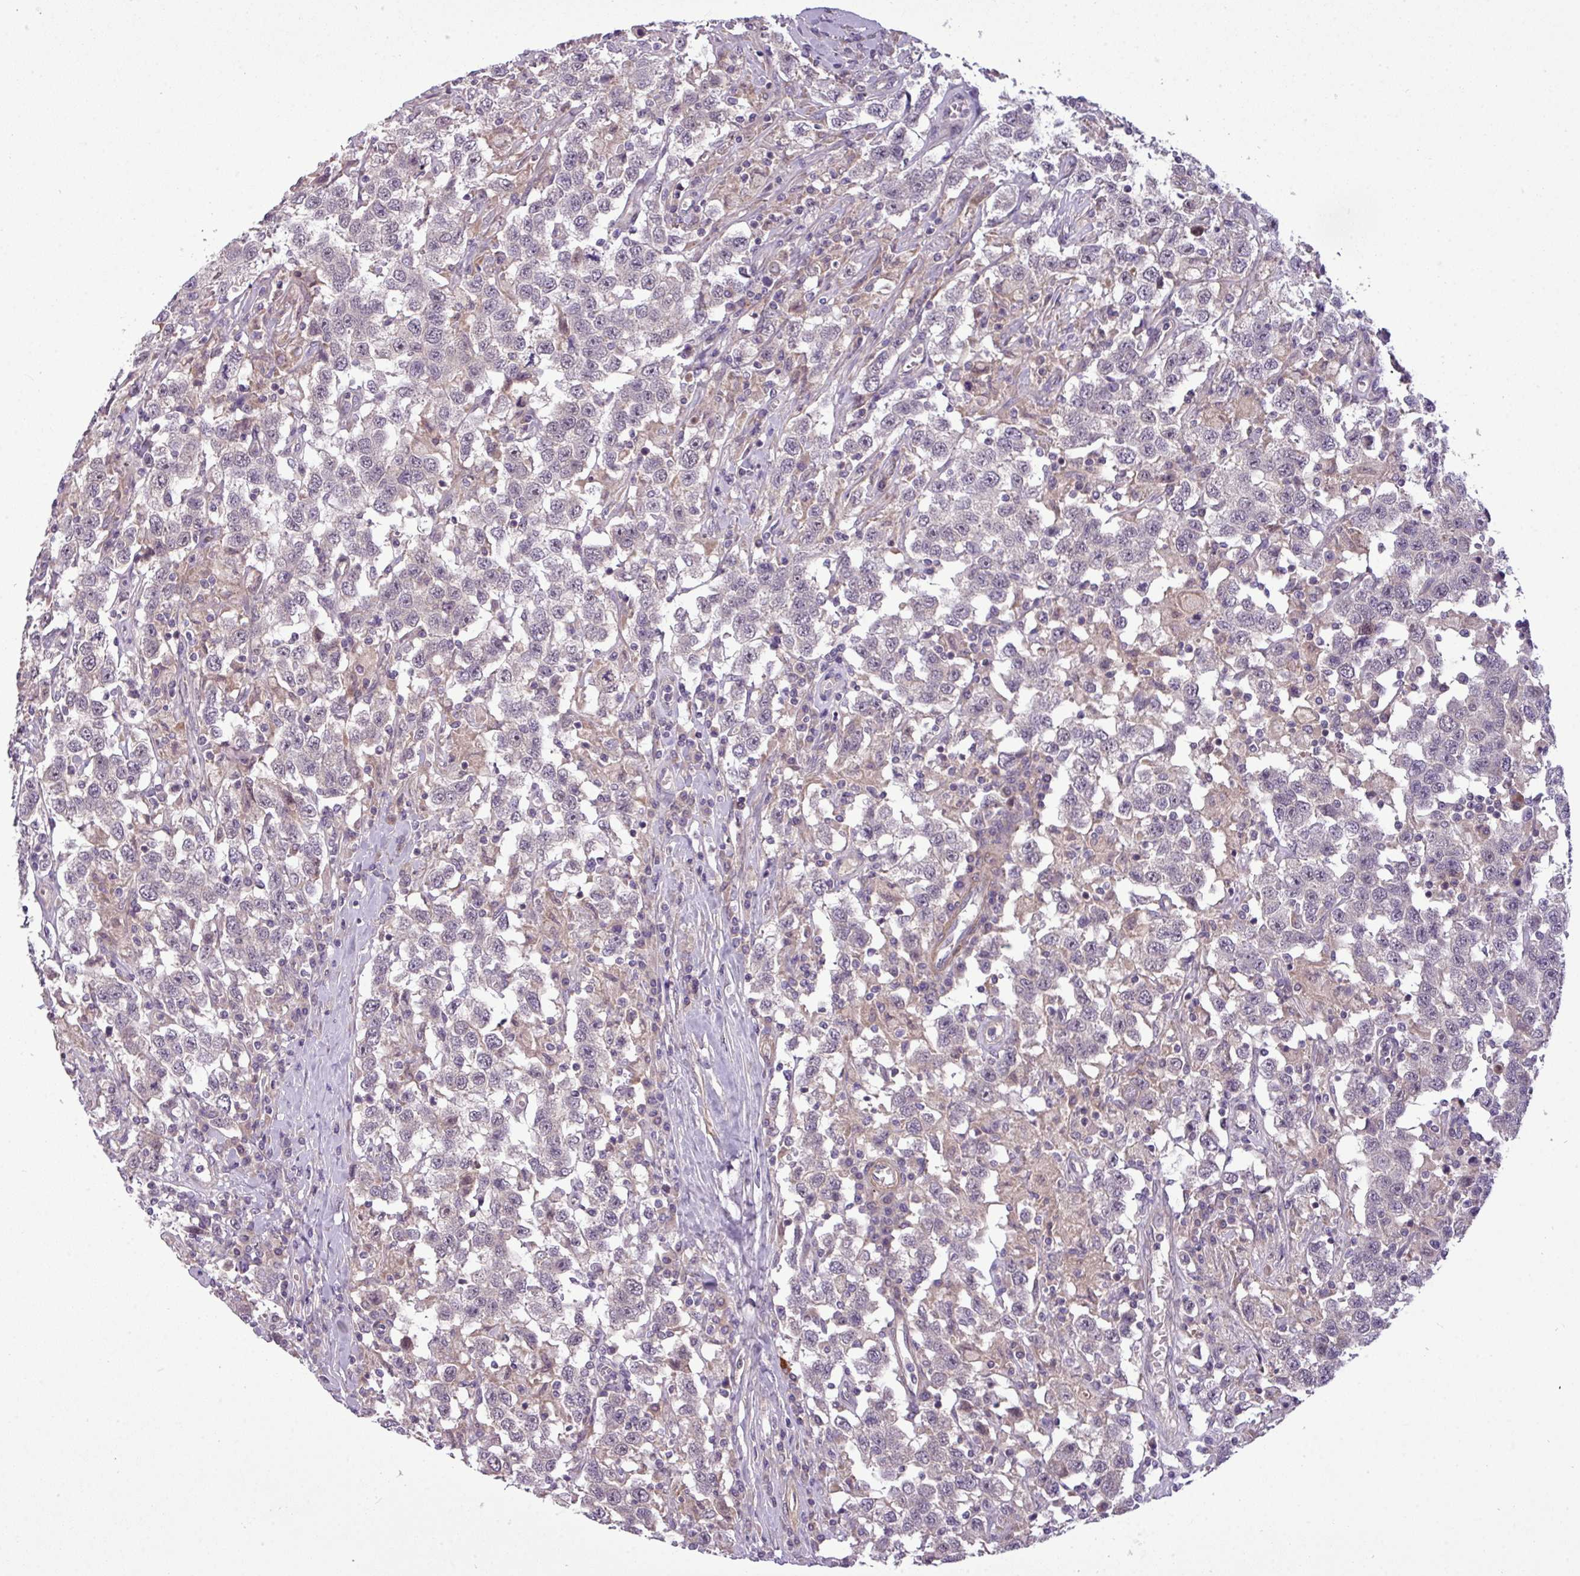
{"staining": {"intensity": "negative", "quantity": "none", "location": "none"}, "tissue": "testis cancer", "cell_type": "Tumor cells", "image_type": "cancer", "snomed": [{"axis": "morphology", "description": "Seminoma, NOS"}, {"axis": "topography", "description": "Testis"}], "caption": "DAB immunohistochemical staining of testis seminoma reveals no significant positivity in tumor cells.", "gene": "ZNF35", "patient": {"sex": "male", "age": 41}}